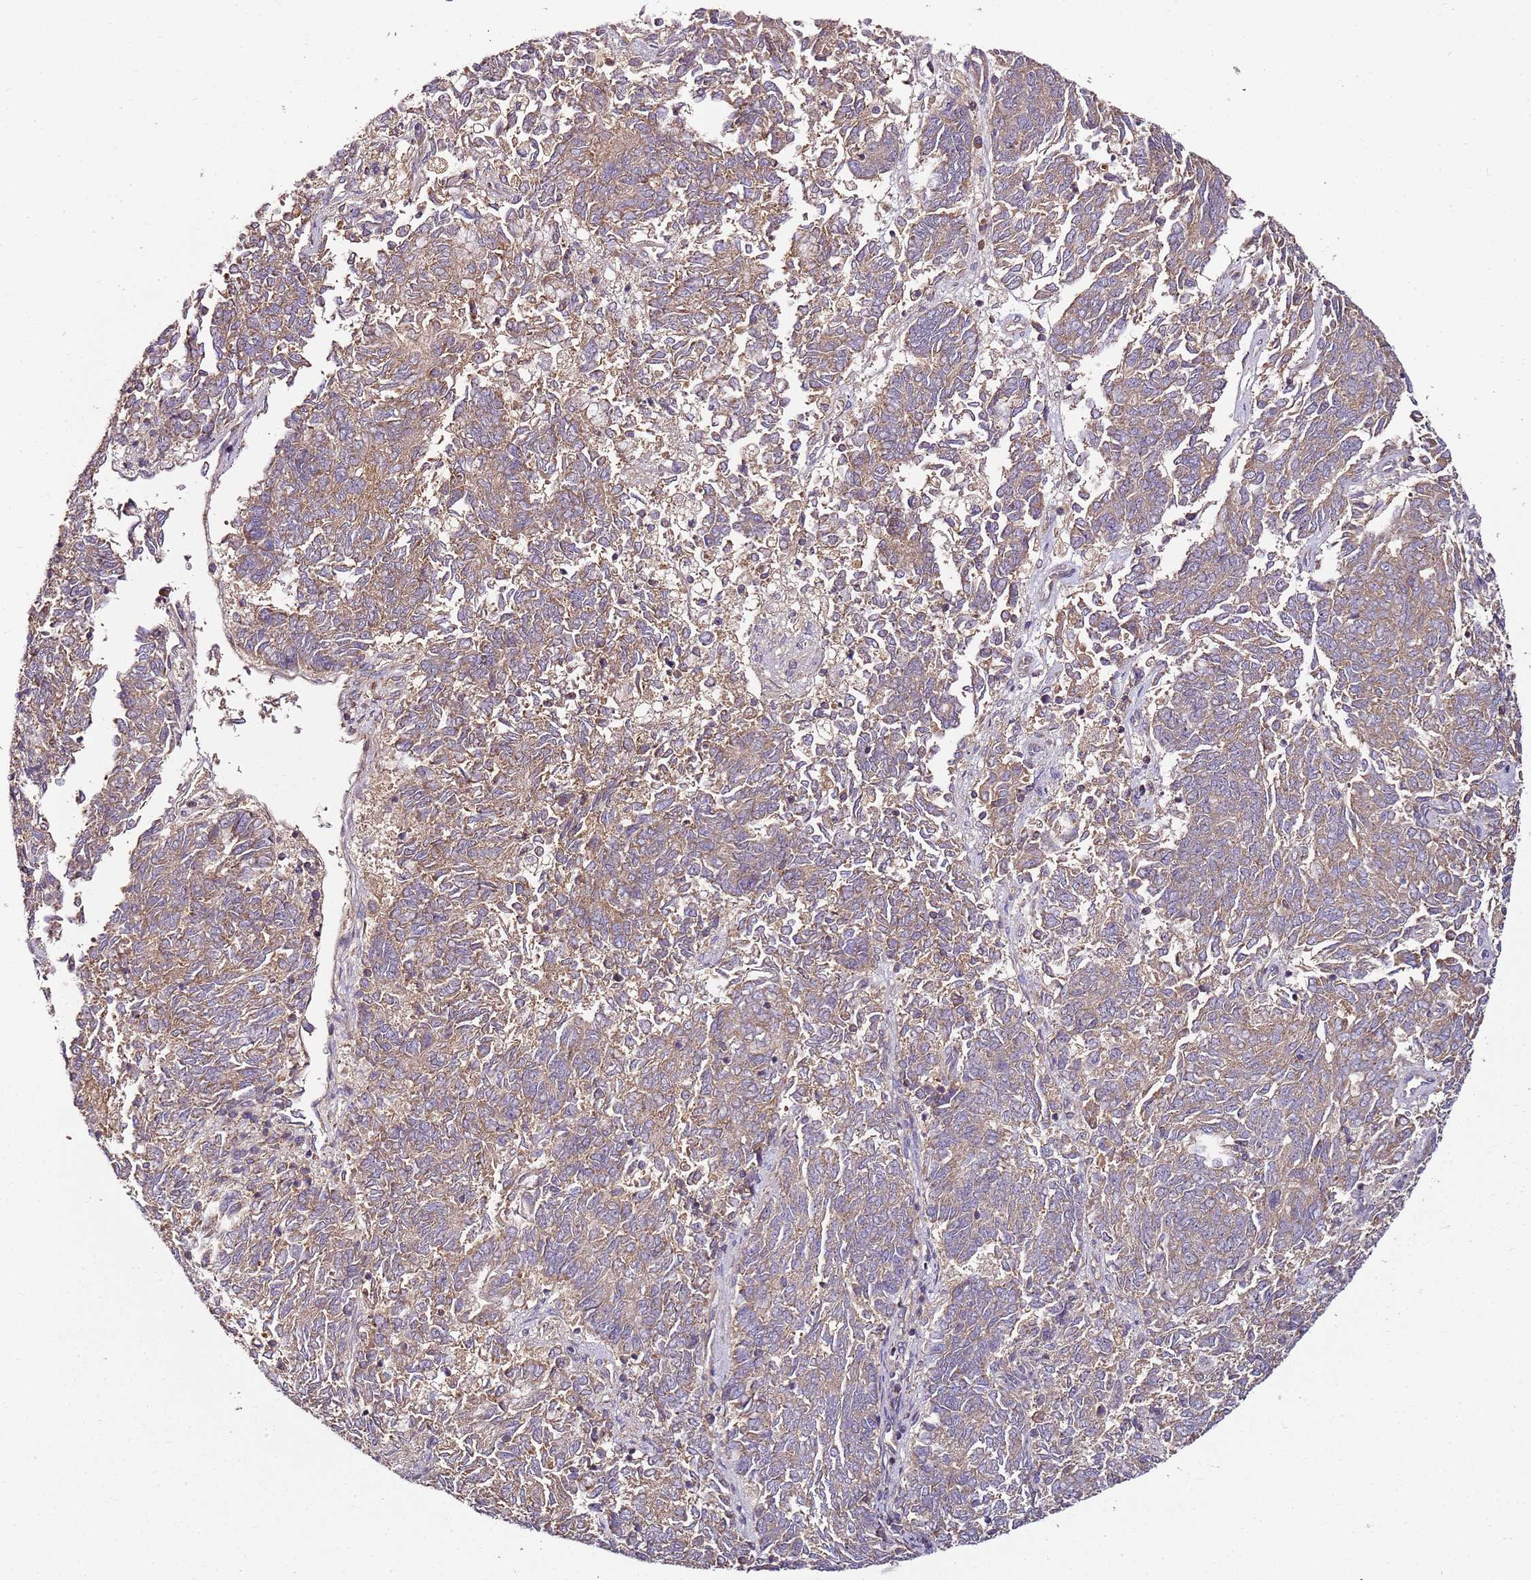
{"staining": {"intensity": "weak", "quantity": ">75%", "location": "cytoplasmic/membranous"}, "tissue": "endometrial cancer", "cell_type": "Tumor cells", "image_type": "cancer", "snomed": [{"axis": "morphology", "description": "Adenocarcinoma, NOS"}, {"axis": "topography", "description": "Endometrium"}], "caption": "Immunohistochemical staining of endometrial adenocarcinoma shows low levels of weak cytoplasmic/membranous protein staining in approximately >75% of tumor cells.", "gene": "KRTAP21-3", "patient": {"sex": "female", "age": 80}}